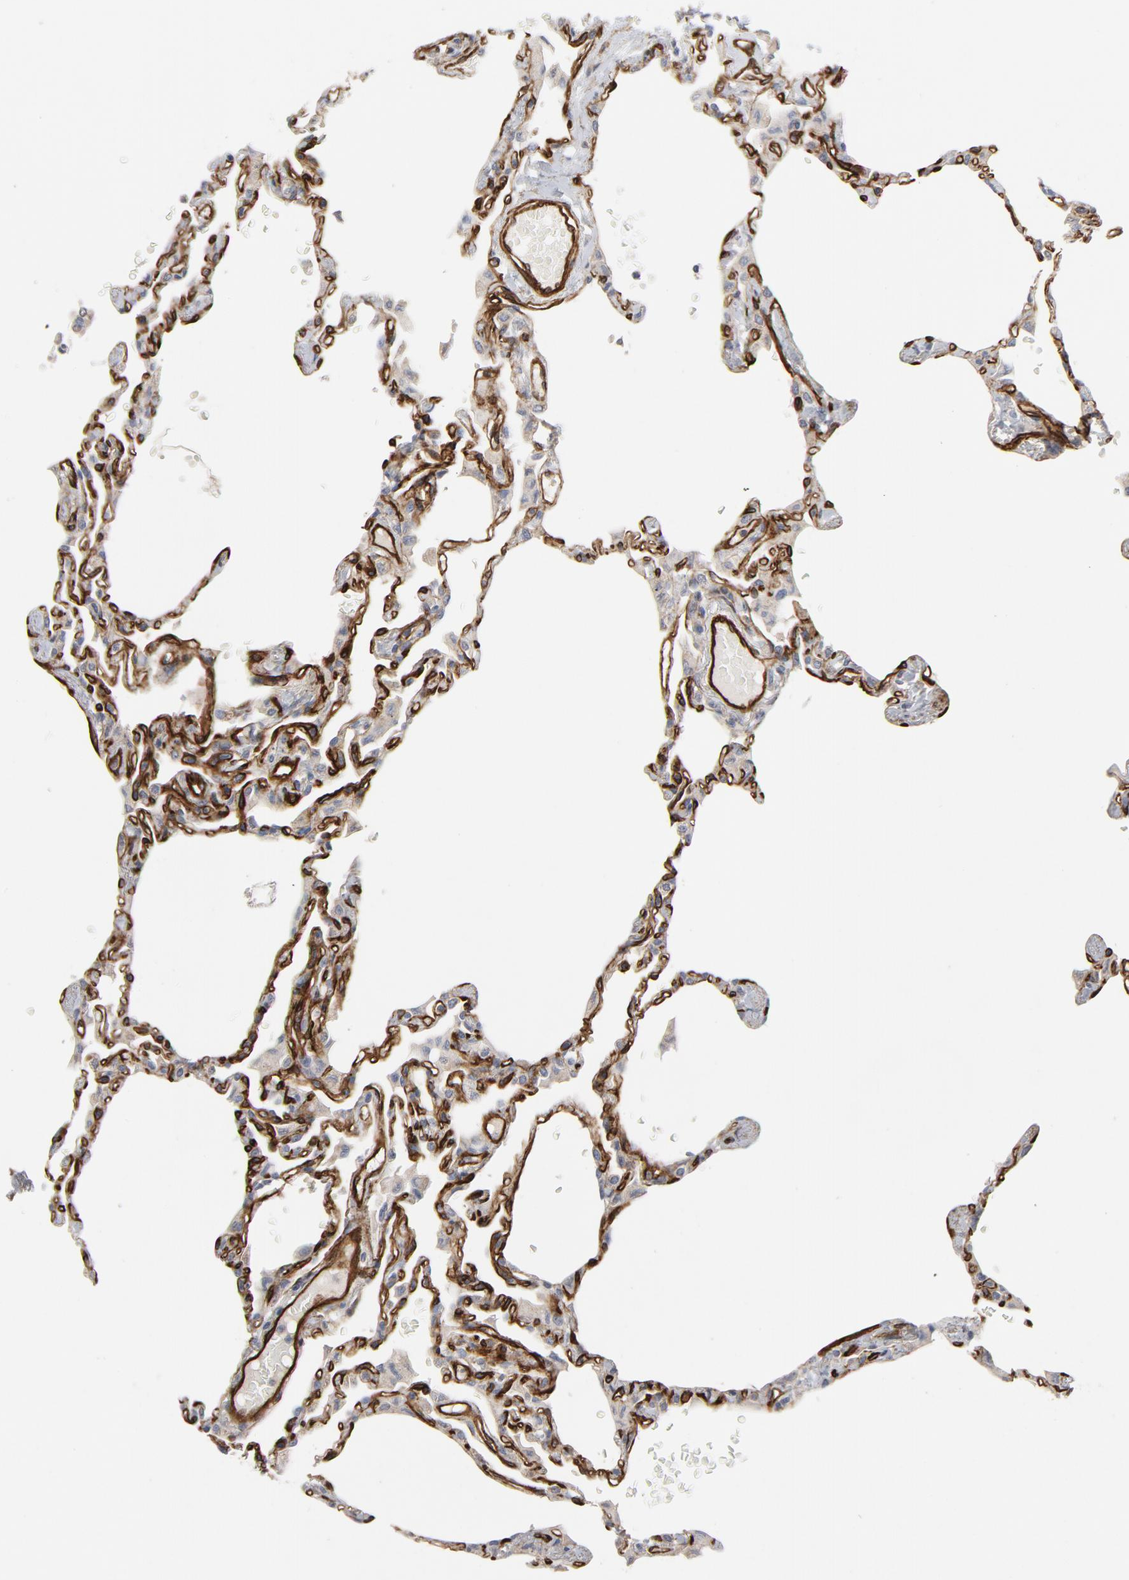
{"staining": {"intensity": "negative", "quantity": "none", "location": "none"}, "tissue": "lung", "cell_type": "Alveolar cells", "image_type": "normal", "snomed": [{"axis": "morphology", "description": "Normal tissue, NOS"}, {"axis": "topography", "description": "Lung"}], "caption": "An IHC photomicrograph of unremarkable lung is shown. There is no staining in alveolar cells of lung. (Stains: DAB (3,3'-diaminobenzidine) immunohistochemistry (IHC) with hematoxylin counter stain, Microscopy: brightfield microscopy at high magnification).", "gene": "GNG2", "patient": {"sex": "female", "age": 49}}